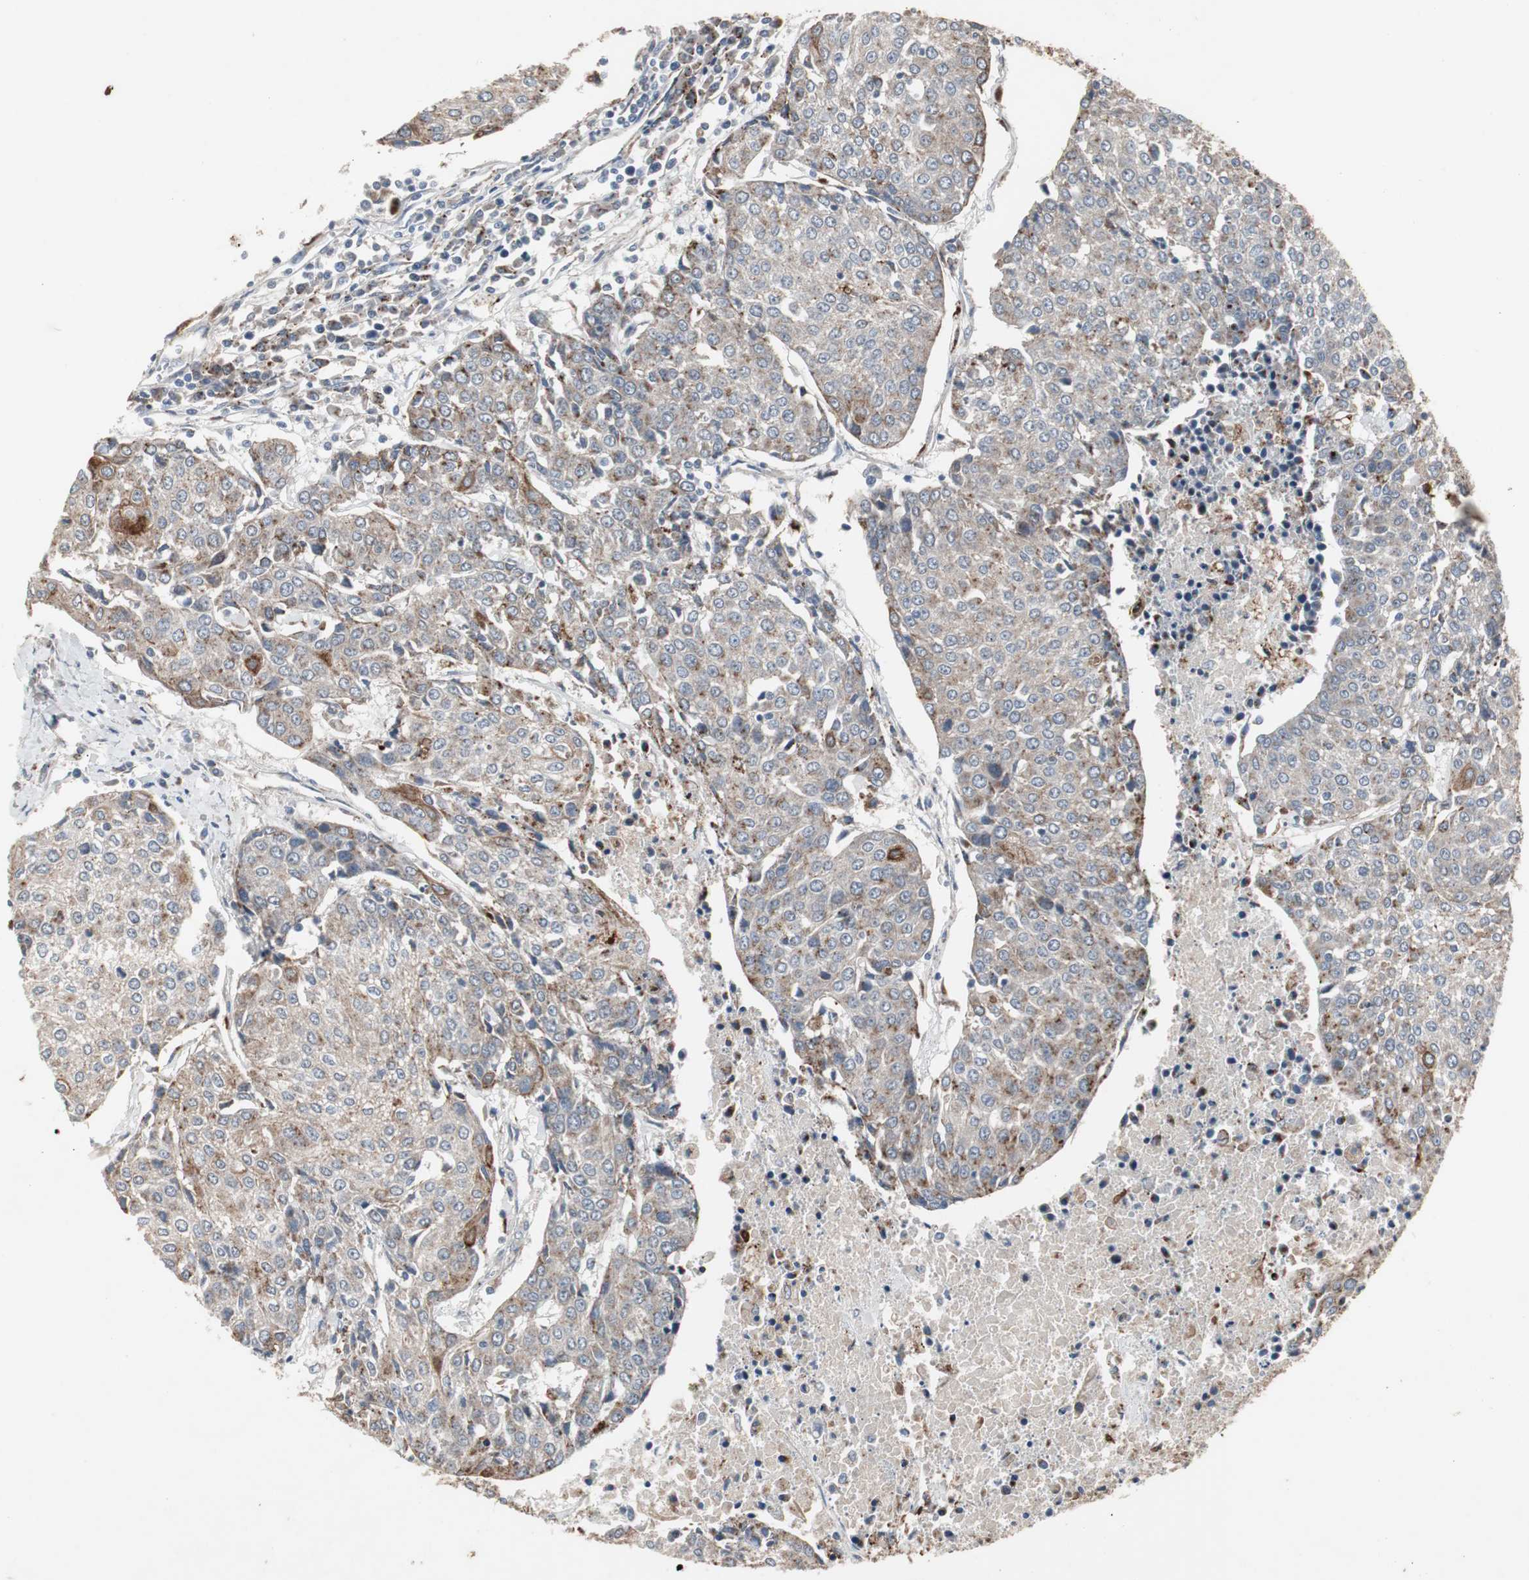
{"staining": {"intensity": "strong", "quantity": "25%-75%", "location": "cytoplasmic/membranous"}, "tissue": "urothelial cancer", "cell_type": "Tumor cells", "image_type": "cancer", "snomed": [{"axis": "morphology", "description": "Urothelial carcinoma, High grade"}, {"axis": "topography", "description": "Urinary bladder"}], "caption": "Brown immunohistochemical staining in human urothelial carcinoma (high-grade) shows strong cytoplasmic/membranous expression in approximately 25%-75% of tumor cells.", "gene": "GBA1", "patient": {"sex": "female", "age": 85}}